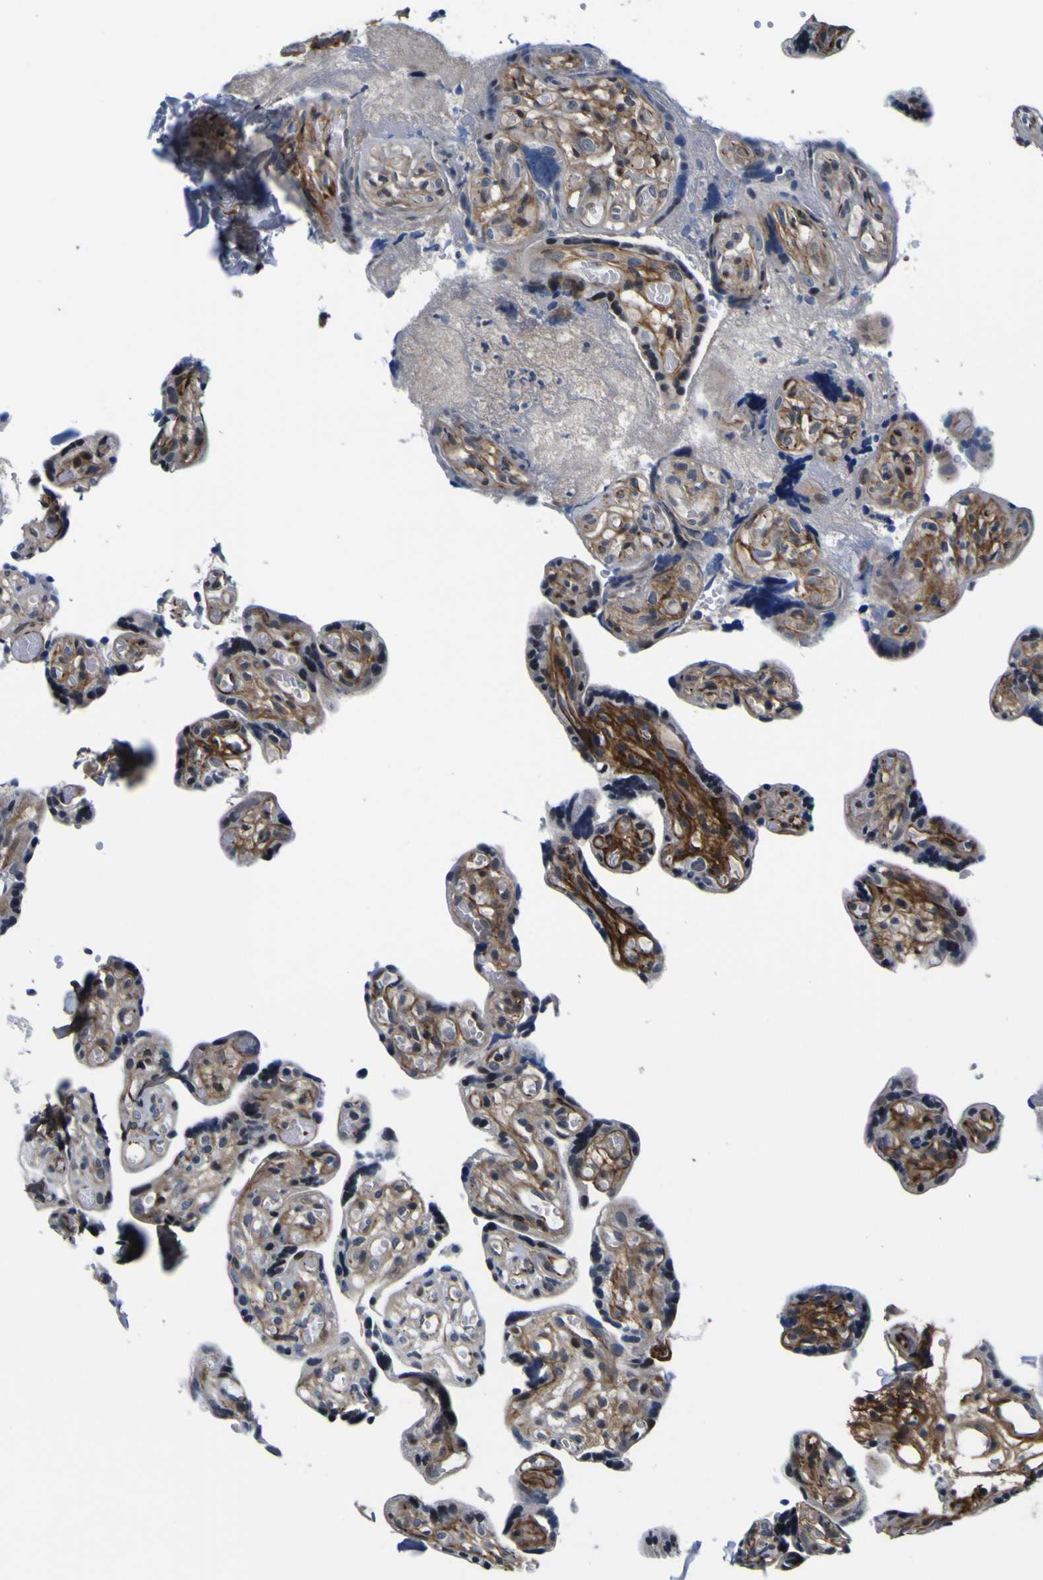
{"staining": {"intensity": "moderate", "quantity": ">75%", "location": "cytoplasmic/membranous,nuclear"}, "tissue": "placenta", "cell_type": "Decidual cells", "image_type": "normal", "snomed": [{"axis": "morphology", "description": "Normal tissue, NOS"}, {"axis": "topography", "description": "Placenta"}], "caption": "This is a photomicrograph of immunohistochemistry (IHC) staining of normal placenta, which shows moderate expression in the cytoplasmic/membranous,nuclear of decidual cells.", "gene": "POSTN", "patient": {"sex": "female", "age": 30}}